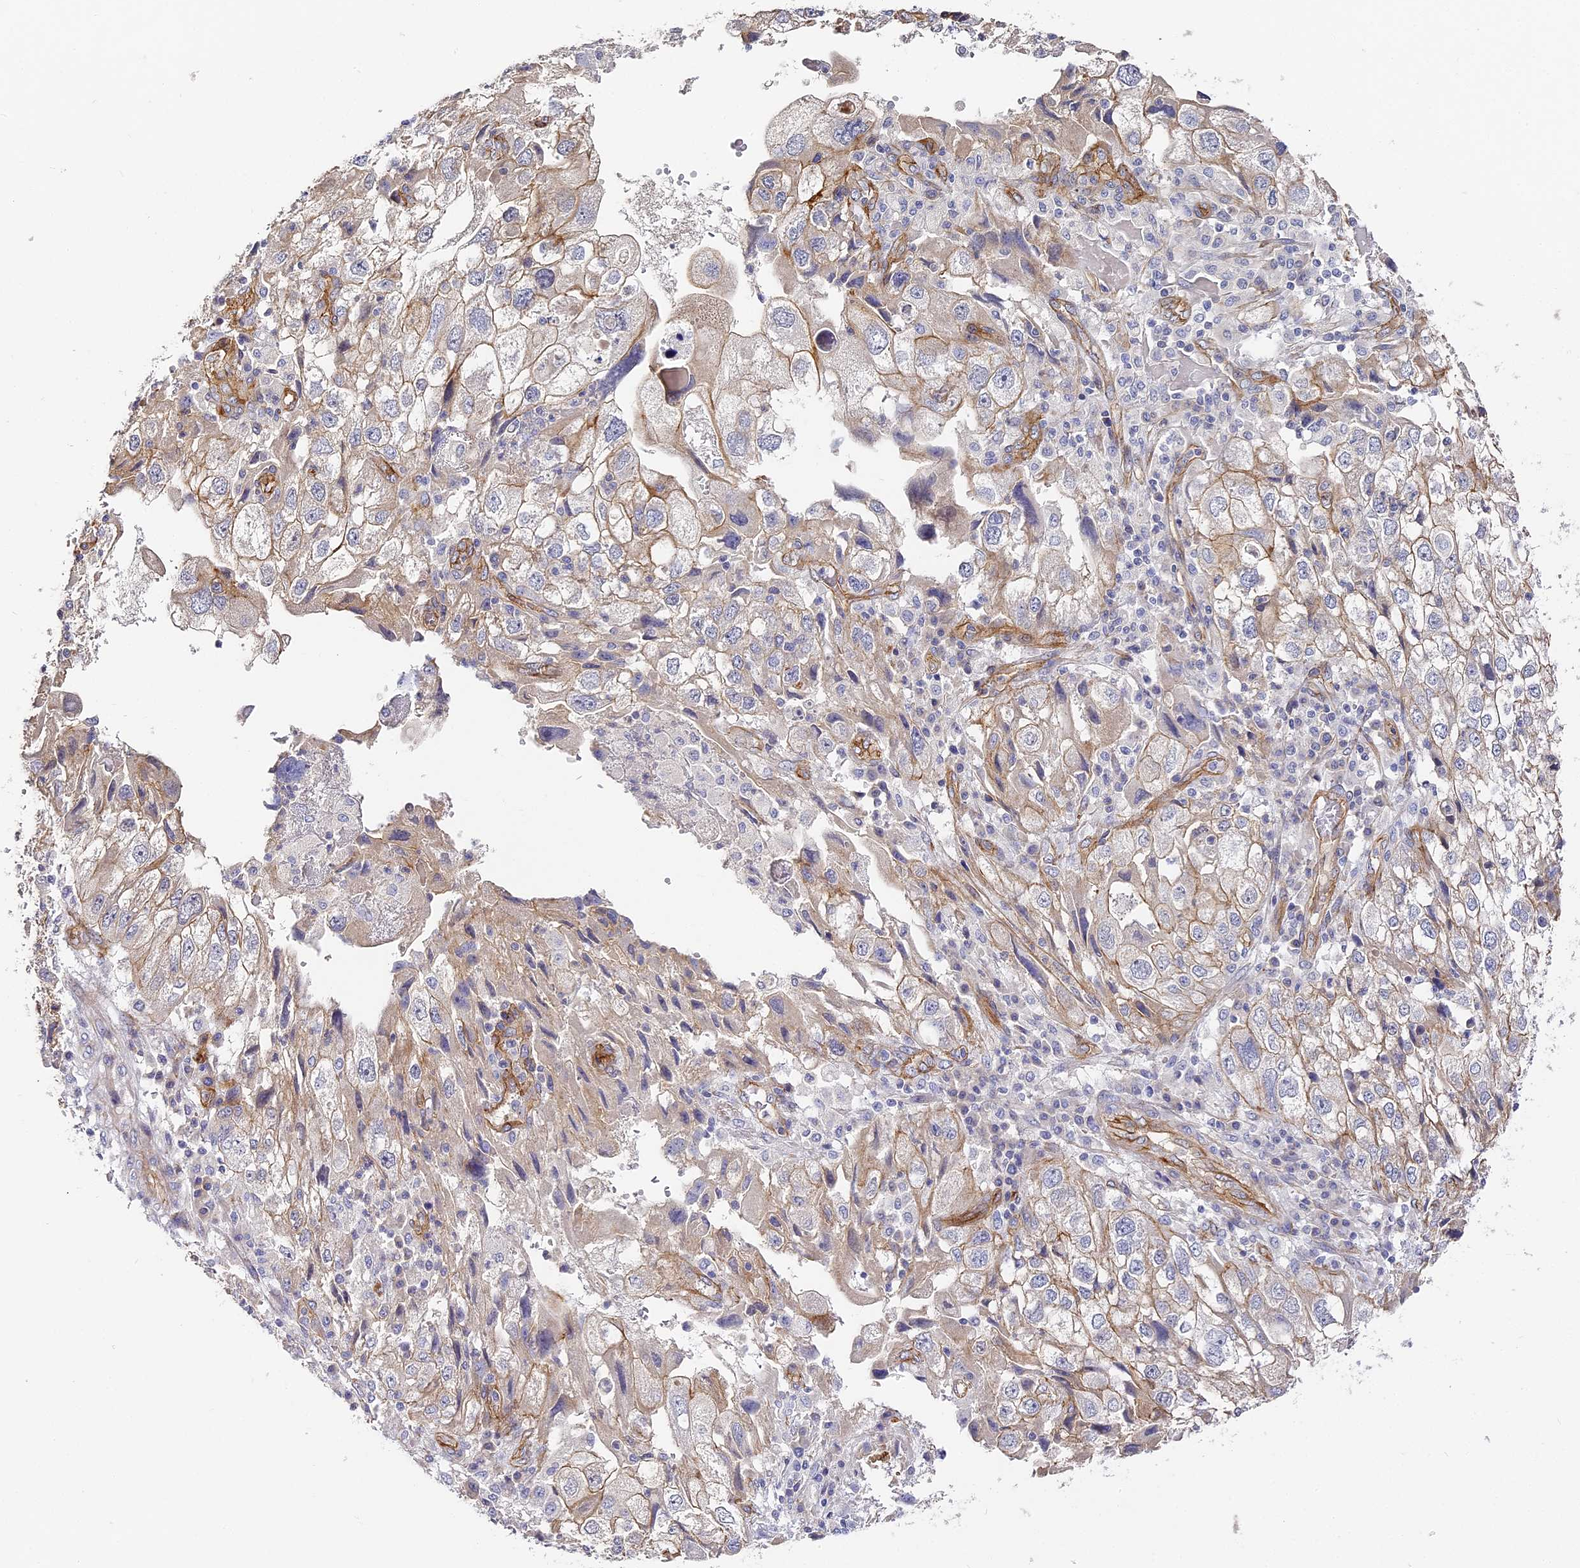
{"staining": {"intensity": "moderate", "quantity": "<25%", "location": "cytoplasmic/membranous"}, "tissue": "endometrial cancer", "cell_type": "Tumor cells", "image_type": "cancer", "snomed": [{"axis": "morphology", "description": "Adenocarcinoma, NOS"}, {"axis": "topography", "description": "Endometrium"}], "caption": "Immunohistochemical staining of adenocarcinoma (endometrial) reveals moderate cytoplasmic/membranous protein positivity in about <25% of tumor cells. The protein of interest is shown in brown color, while the nuclei are stained blue.", "gene": "CCDC30", "patient": {"sex": "female", "age": 49}}